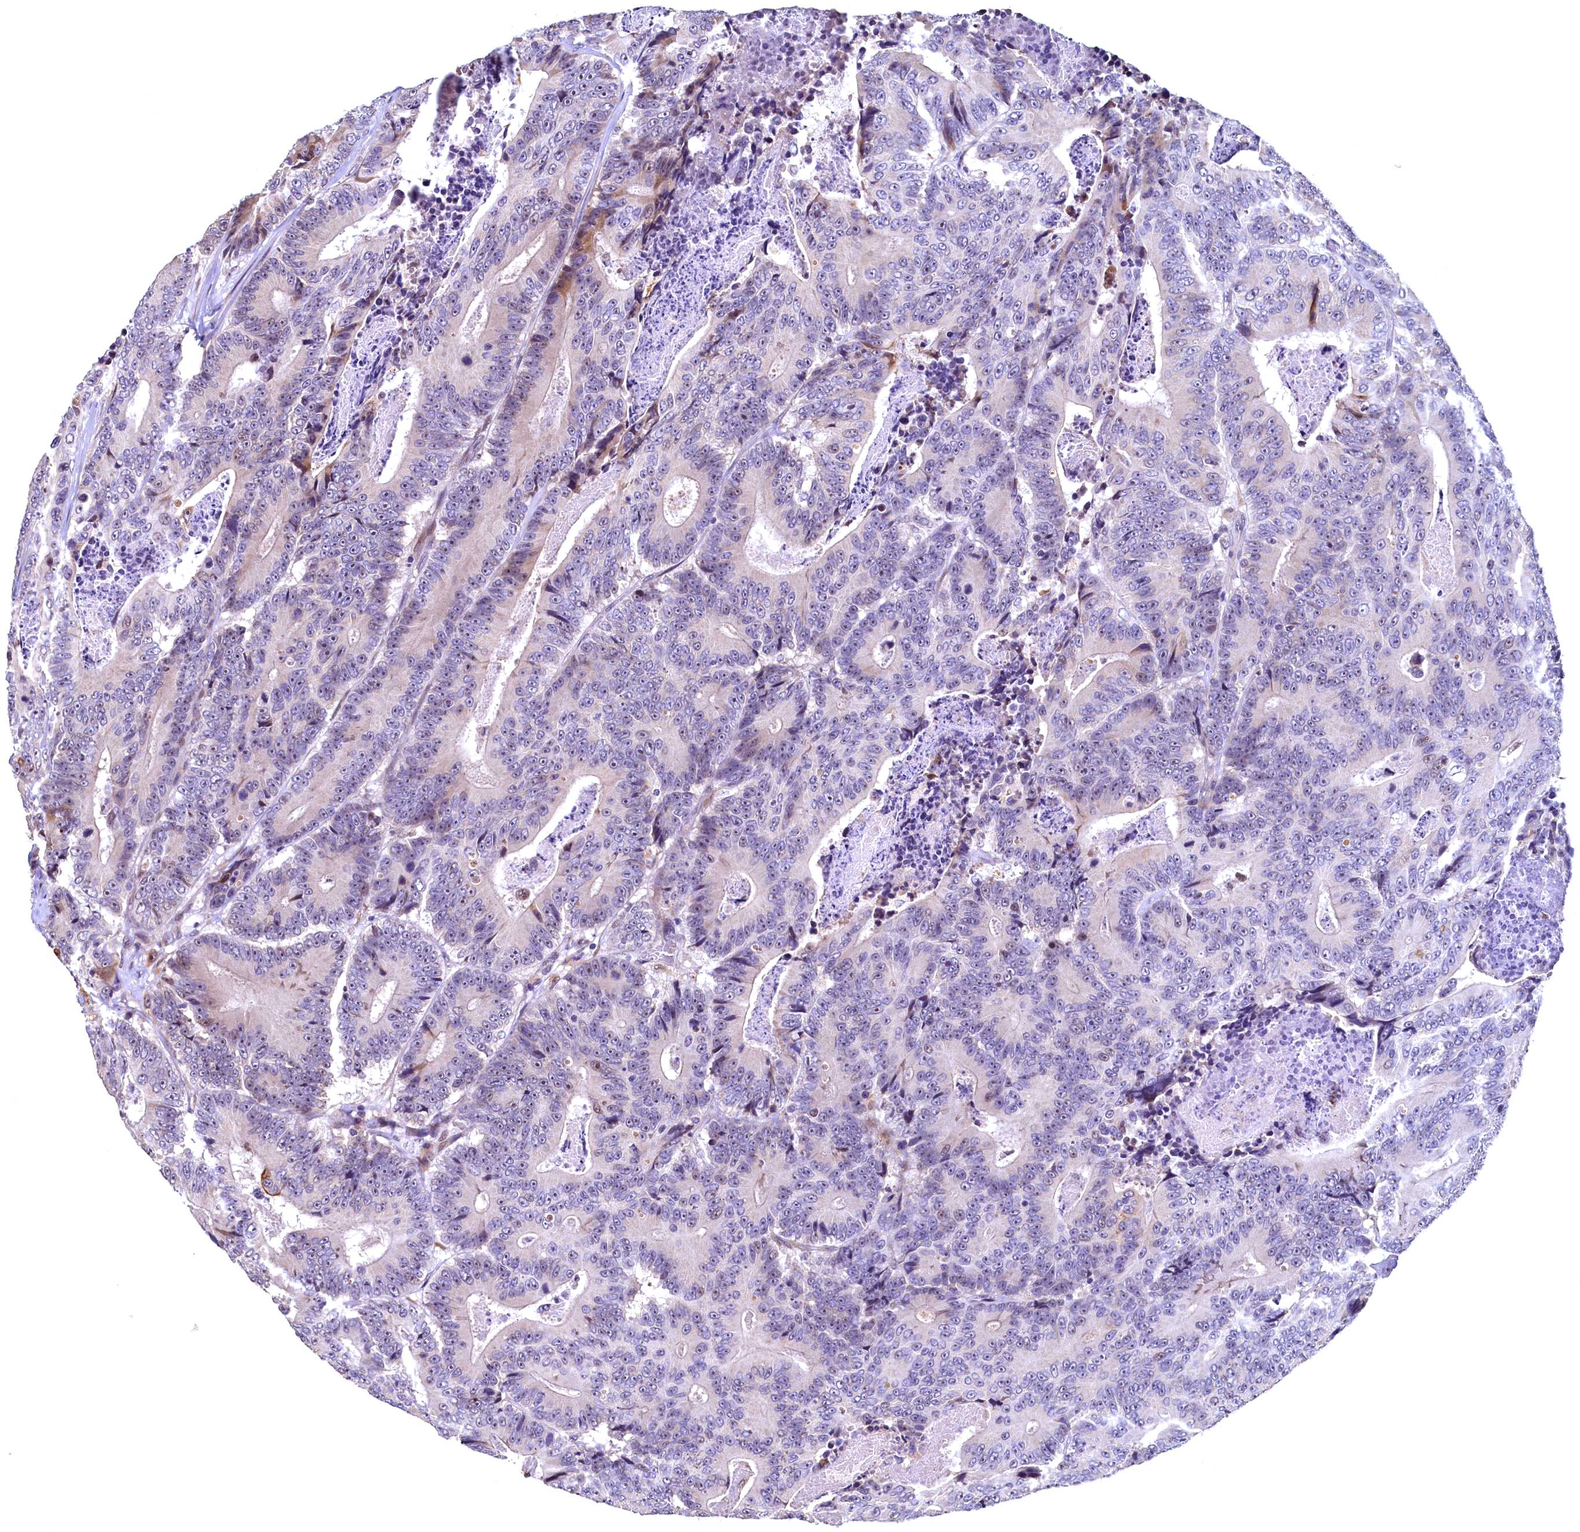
{"staining": {"intensity": "negative", "quantity": "none", "location": "none"}, "tissue": "colorectal cancer", "cell_type": "Tumor cells", "image_type": "cancer", "snomed": [{"axis": "morphology", "description": "Adenocarcinoma, NOS"}, {"axis": "topography", "description": "Colon"}], "caption": "Tumor cells are negative for brown protein staining in colorectal cancer (adenocarcinoma). Nuclei are stained in blue.", "gene": "LATS2", "patient": {"sex": "male", "age": 83}}